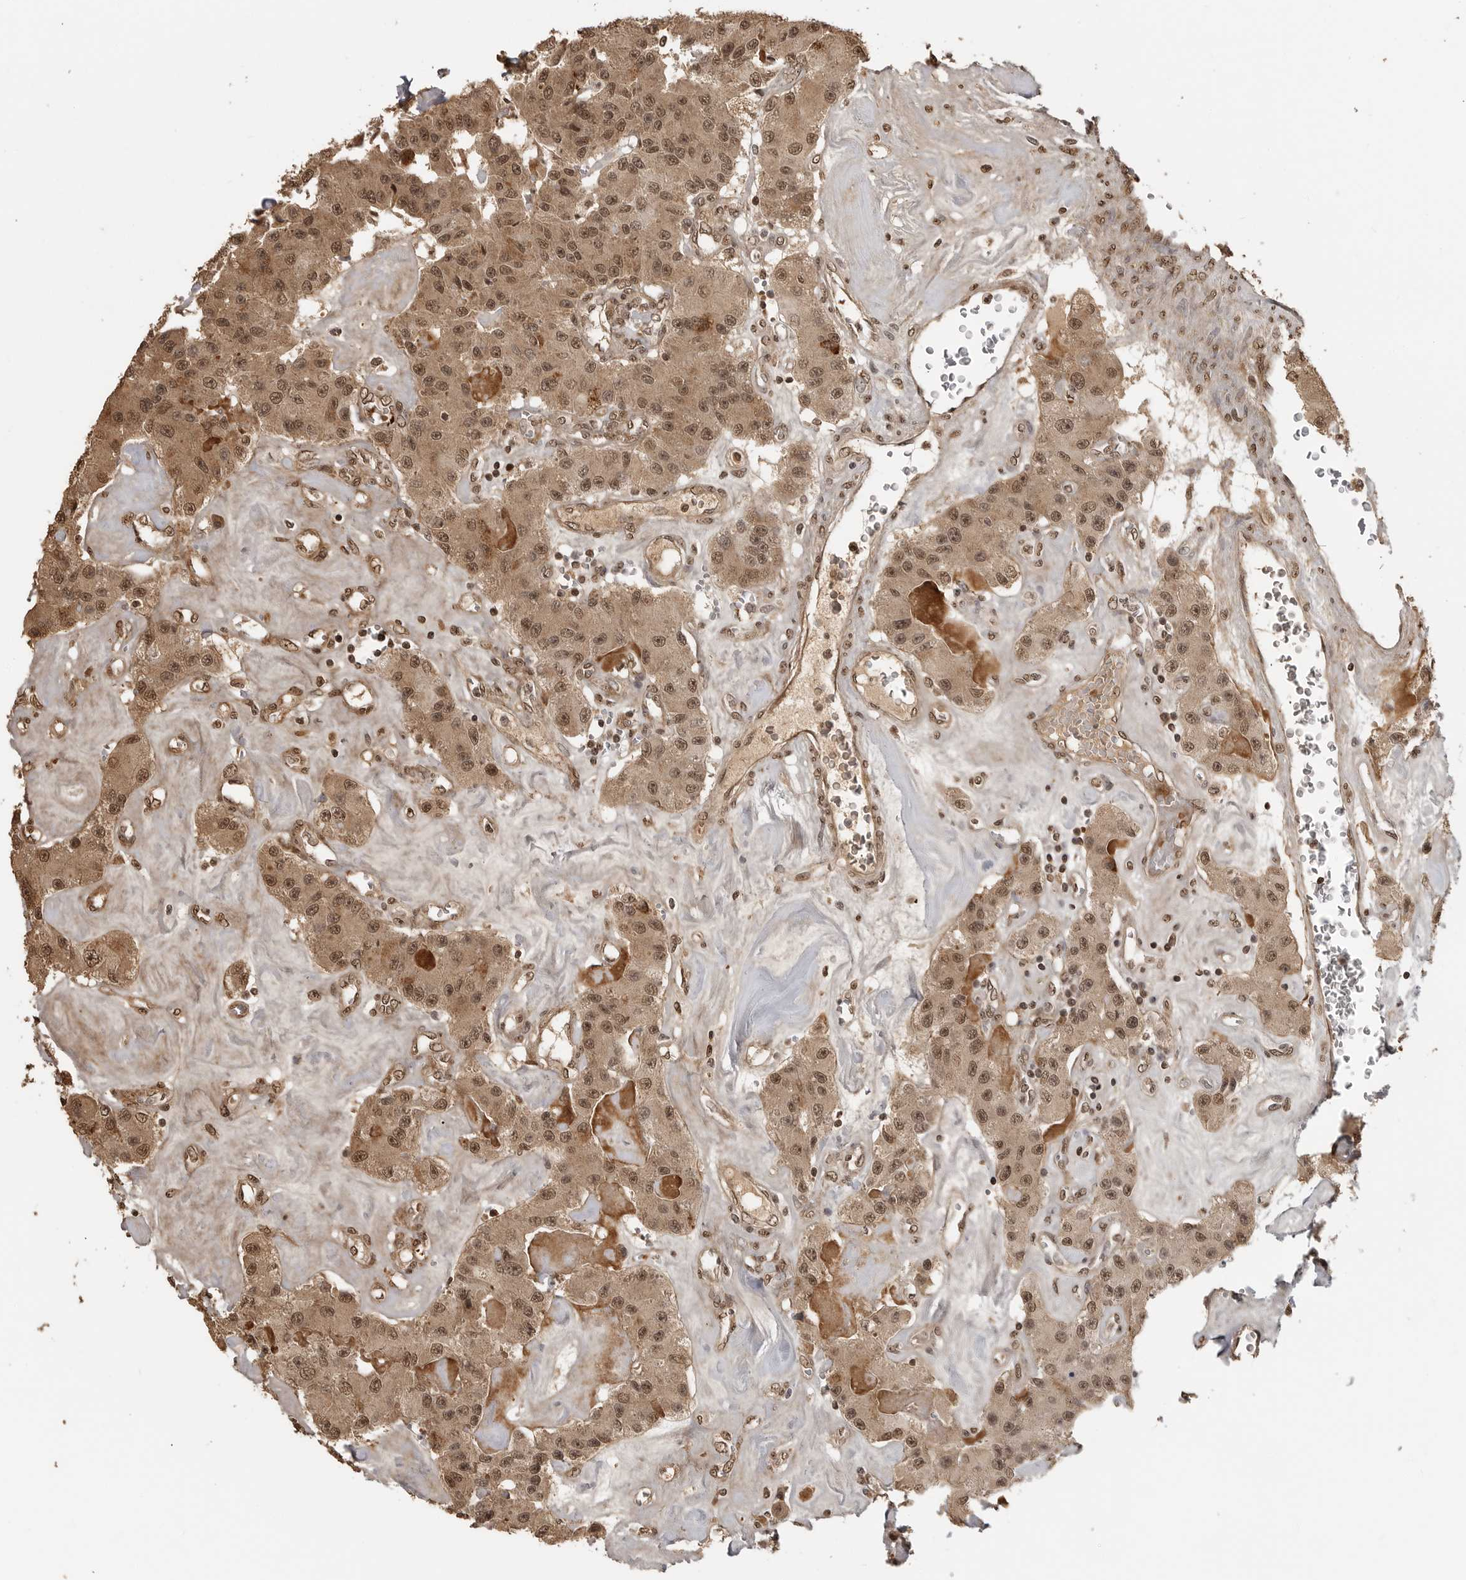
{"staining": {"intensity": "moderate", "quantity": ">75%", "location": "cytoplasmic/membranous,nuclear"}, "tissue": "carcinoid", "cell_type": "Tumor cells", "image_type": "cancer", "snomed": [{"axis": "morphology", "description": "Carcinoid, malignant, NOS"}, {"axis": "topography", "description": "Pancreas"}], "caption": "Immunohistochemical staining of human carcinoid displays moderate cytoplasmic/membranous and nuclear protein expression in approximately >75% of tumor cells.", "gene": "CLOCK", "patient": {"sex": "male", "age": 41}}